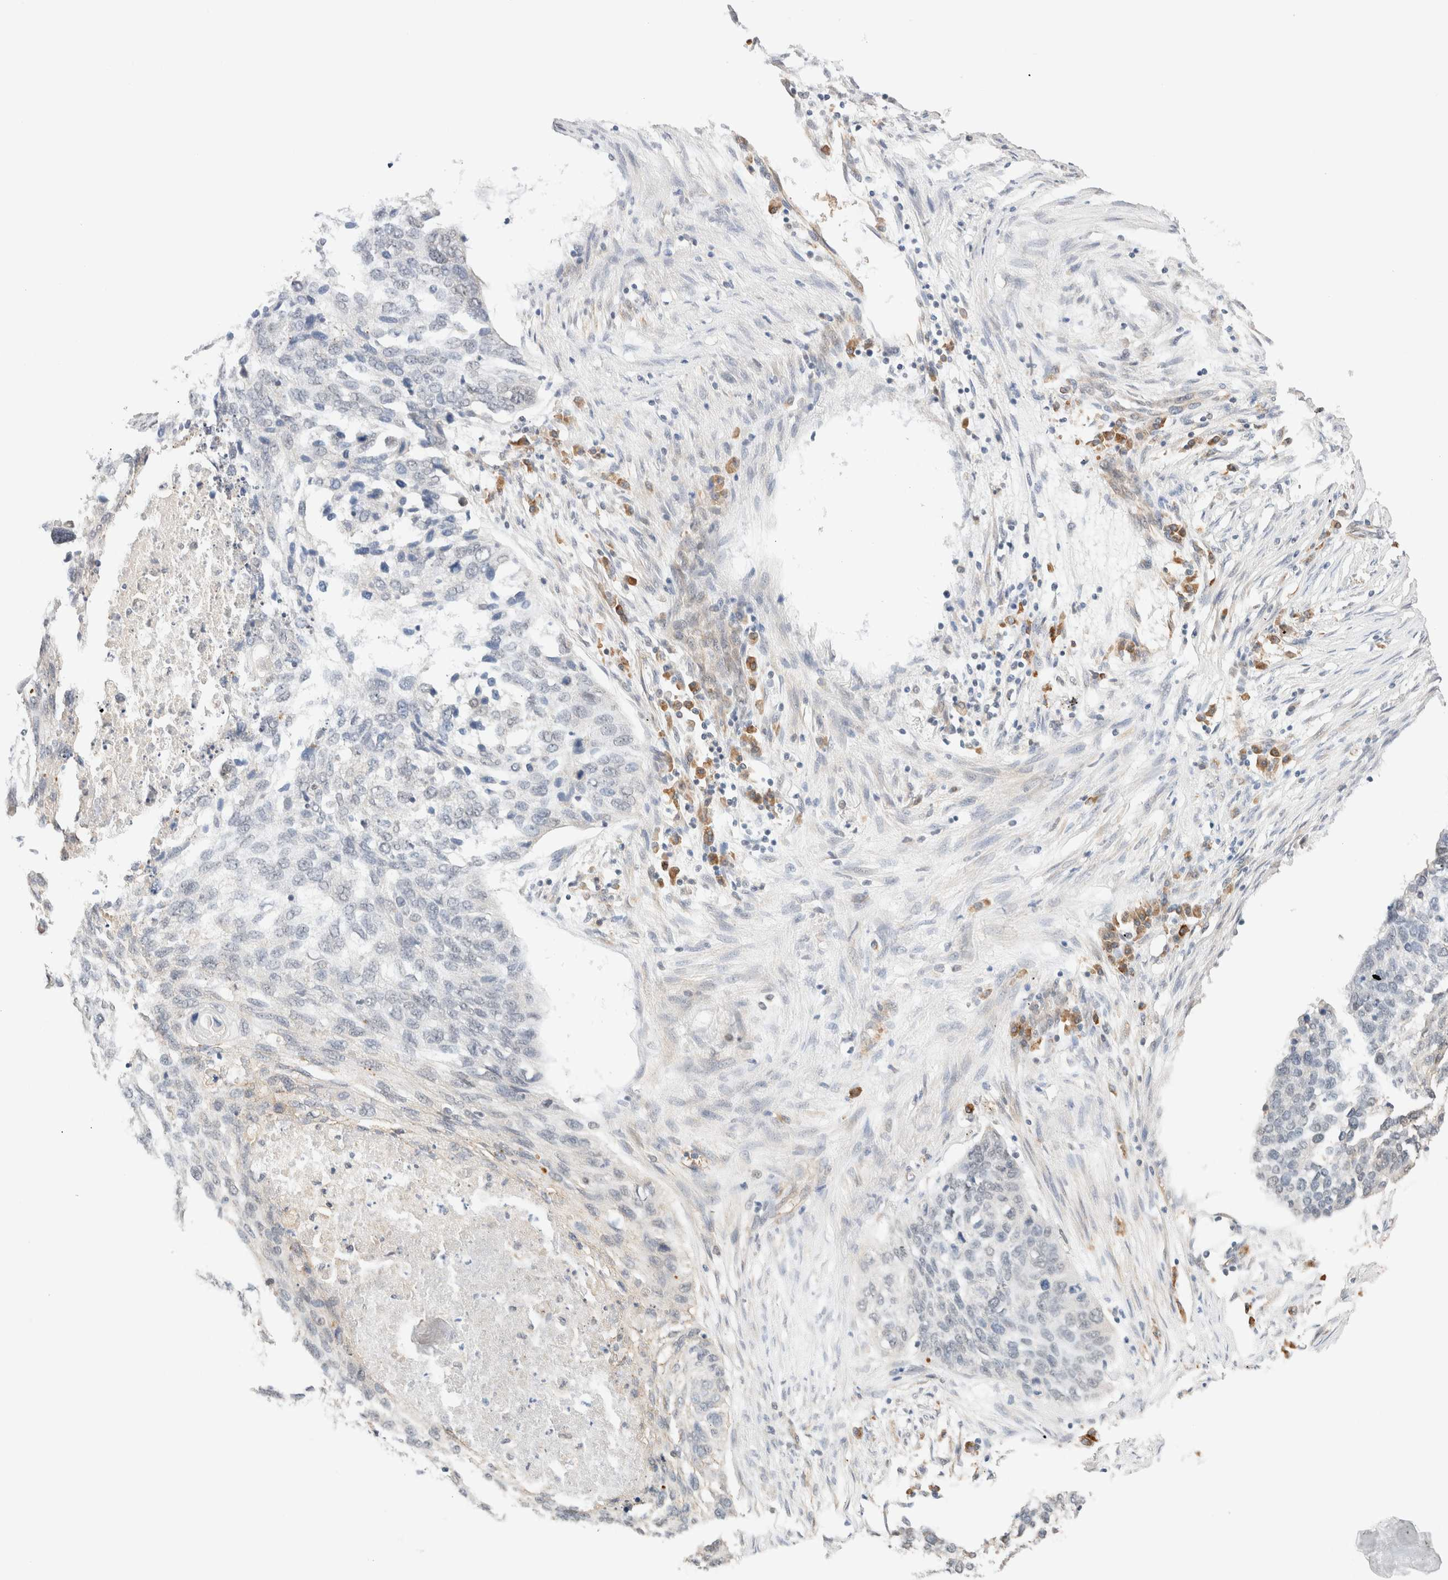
{"staining": {"intensity": "negative", "quantity": "none", "location": "none"}, "tissue": "lung cancer", "cell_type": "Tumor cells", "image_type": "cancer", "snomed": [{"axis": "morphology", "description": "Squamous cell carcinoma, NOS"}, {"axis": "topography", "description": "Lung"}], "caption": "Image shows no significant protein expression in tumor cells of squamous cell carcinoma (lung). The staining is performed using DAB brown chromogen with nuclei counter-stained in using hematoxylin.", "gene": "SYVN1", "patient": {"sex": "female", "age": 63}}